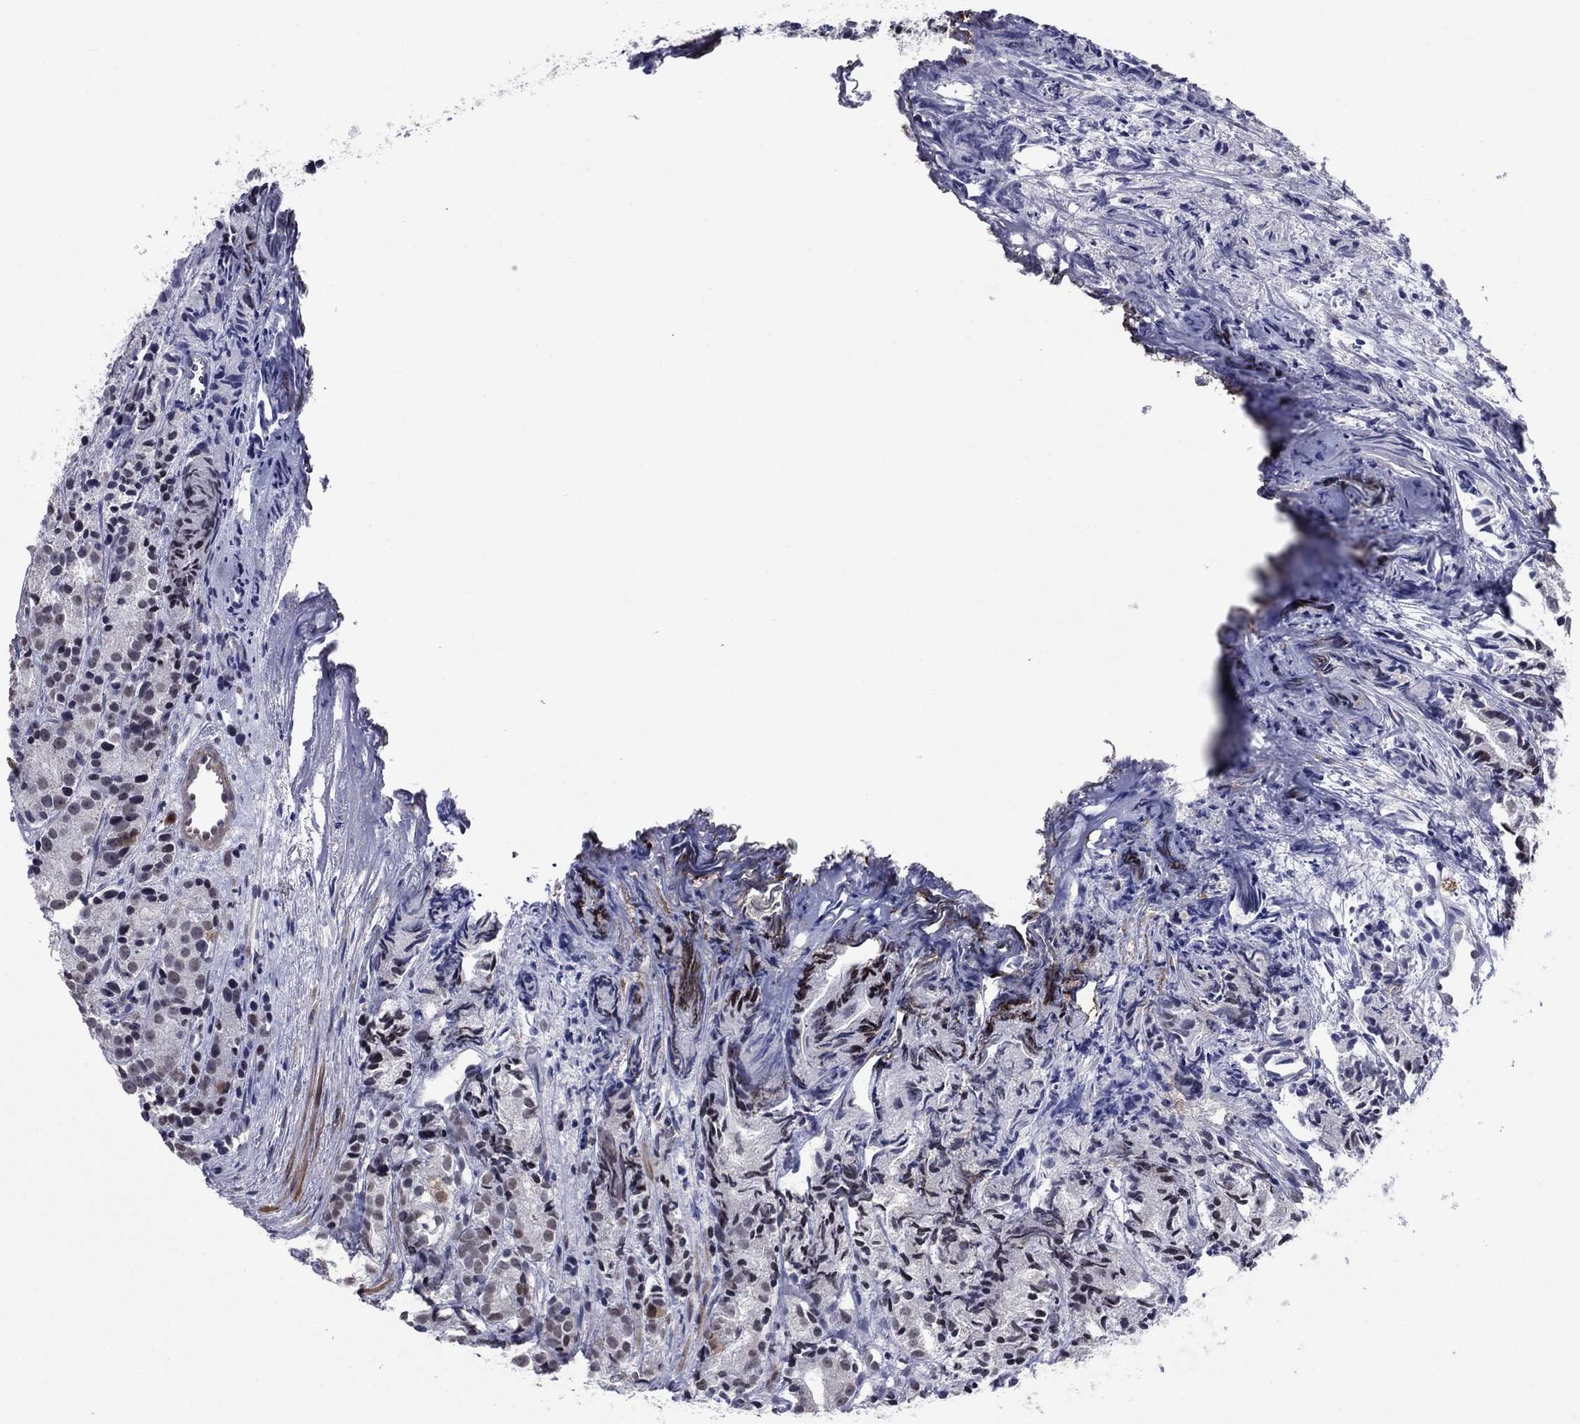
{"staining": {"intensity": "weak", "quantity": "<25%", "location": "nuclear"}, "tissue": "prostate cancer", "cell_type": "Tumor cells", "image_type": "cancer", "snomed": [{"axis": "morphology", "description": "Adenocarcinoma, Medium grade"}, {"axis": "topography", "description": "Prostate"}], "caption": "The histopathology image reveals no staining of tumor cells in adenocarcinoma (medium-grade) (prostate).", "gene": "TYMS", "patient": {"sex": "male", "age": 74}}